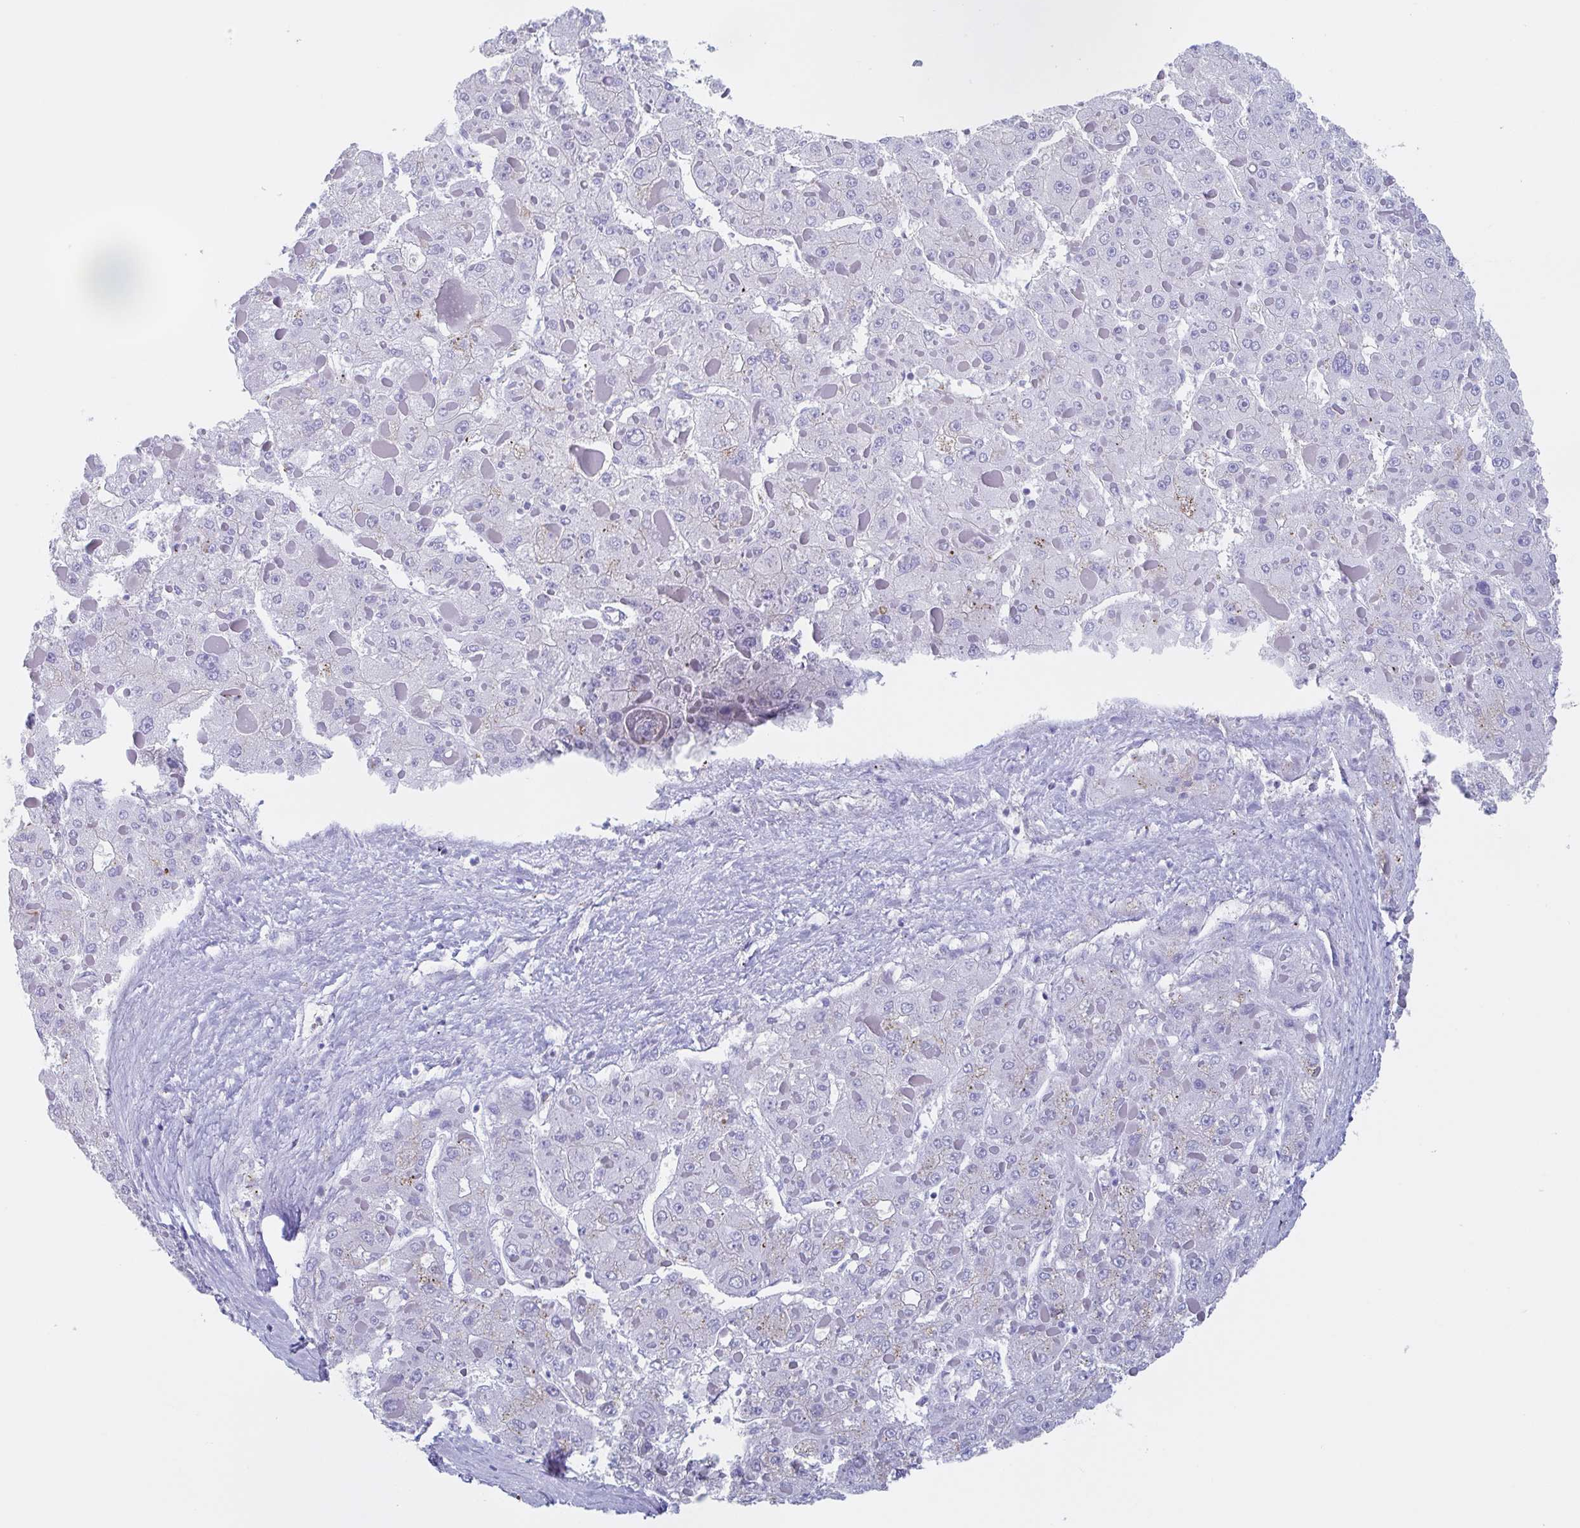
{"staining": {"intensity": "weak", "quantity": "<25%", "location": "cytoplasmic/membranous"}, "tissue": "liver cancer", "cell_type": "Tumor cells", "image_type": "cancer", "snomed": [{"axis": "morphology", "description": "Carcinoma, Hepatocellular, NOS"}, {"axis": "topography", "description": "Liver"}], "caption": "Tumor cells are negative for brown protein staining in liver hepatocellular carcinoma.", "gene": "CHMP5", "patient": {"sex": "female", "age": 73}}